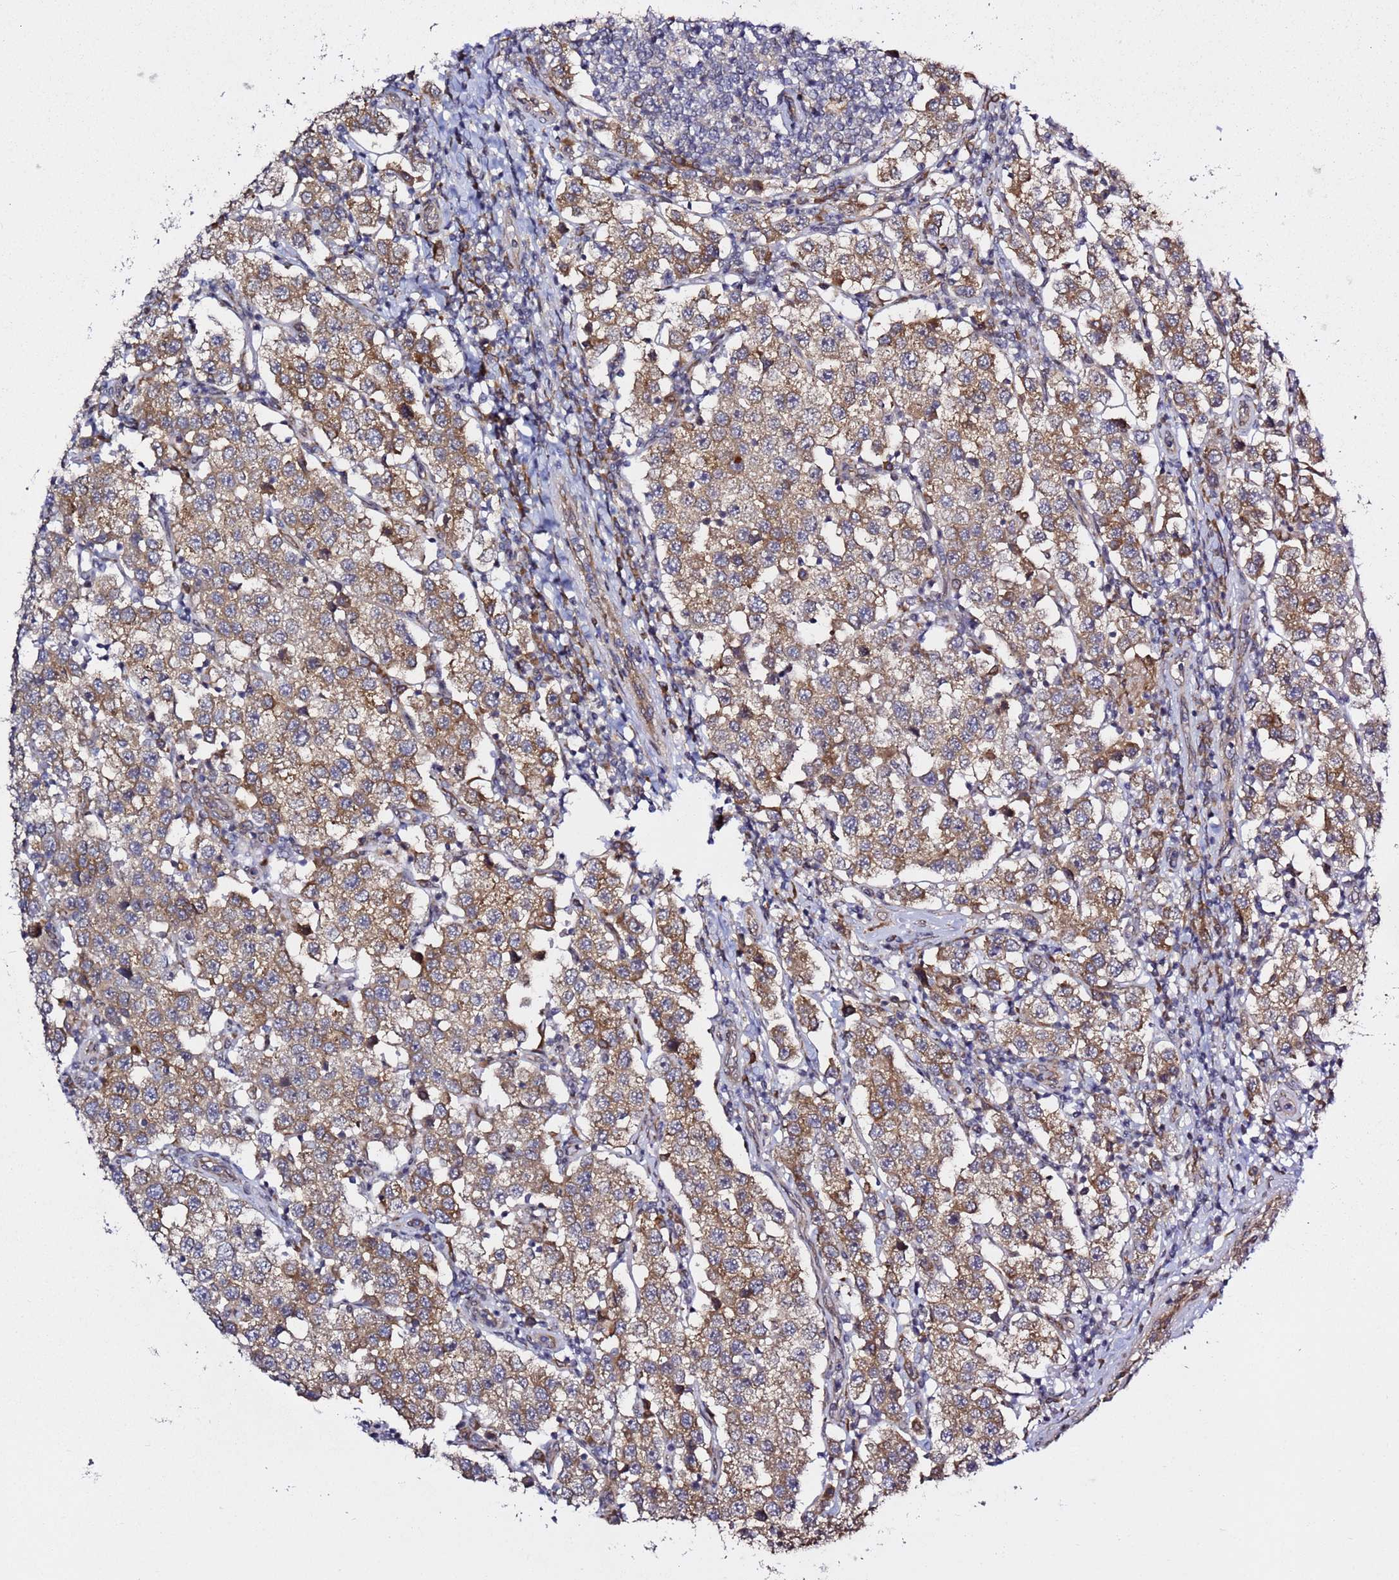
{"staining": {"intensity": "moderate", "quantity": ">75%", "location": "cytoplasmic/membranous"}, "tissue": "testis cancer", "cell_type": "Tumor cells", "image_type": "cancer", "snomed": [{"axis": "morphology", "description": "Seminoma, NOS"}, {"axis": "topography", "description": "Testis"}], "caption": "Testis cancer stained with DAB IHC demonstrates medium levels of moderate cytoplasmic/membranous staining in about >75% of tumor cells.", "gene": "PRKAB2", "patient": {"sex": "male", "age": 37}}